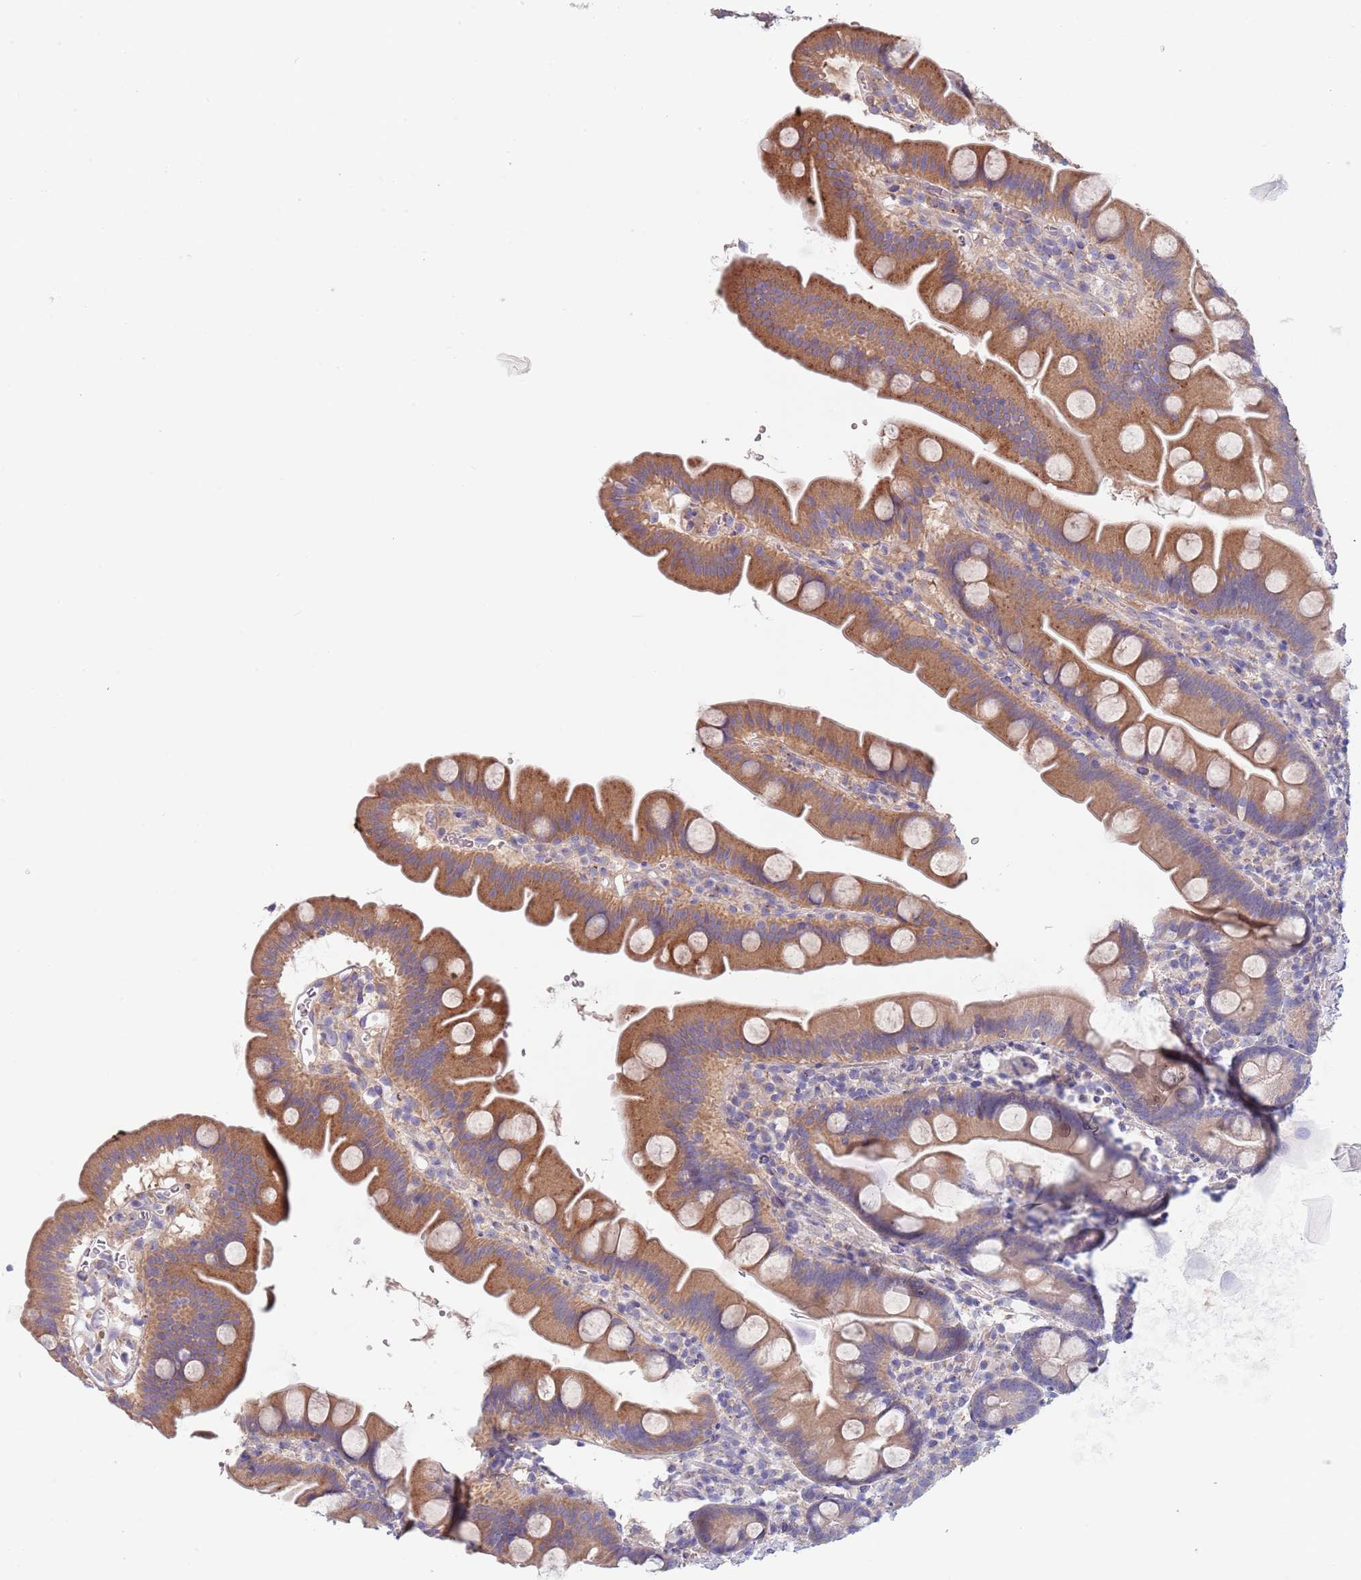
{"staining": {"intensity": "moderate", "quantity": "25%-75%", "location": "cytoplasmic/membranous"}, "tissue": "small intestine", "cell_type": "Glandular cells", "image_type": "normal", "snomed": [{"axis": "morphology", "description": "Normal tissue, NOS"}, {"axis": "topography", "description": "Small intestine"}], "caption": "About 25%-75% of glandular cells in benign human small intestine demonstrate moderate cytoplasmic/membranous protein positivity as visualized by brown immunohistochemical staining.", "gene": "MAN1C1", "patient": {"sex": "female", "age": 68}}